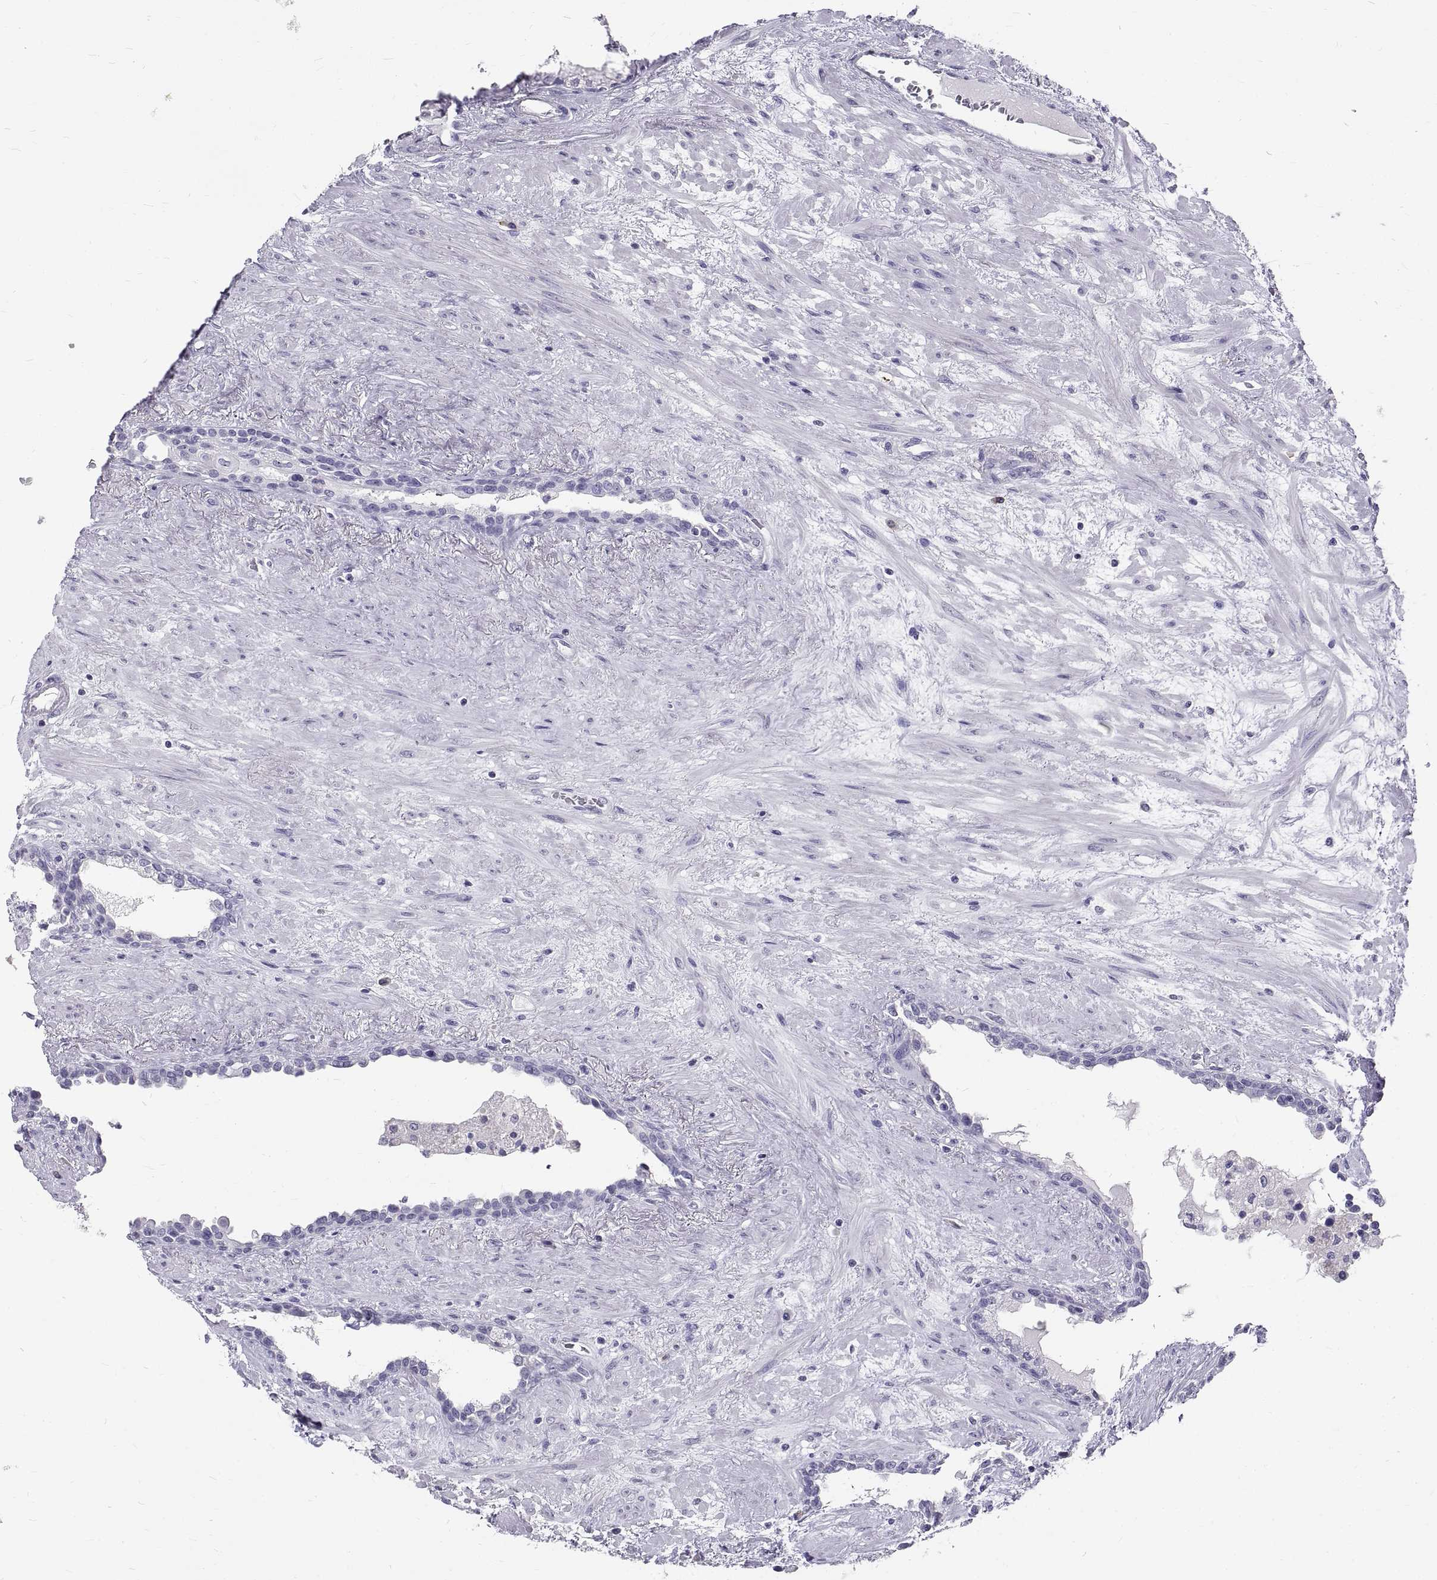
{"staining": {"intensity": "negative", "quantity": "none", "location": "none"}, "tissue": "prostate", "cell_type": "Glandular cells", "image_type": "normal", "snomed": [{"axis": "morphology", "description": "Normal tissue, NOS"}, {"axis": "topography", "description": "Prostate"}], "caption": "Glandular cells are negative for brown protein staining in unremarkable prostate. (DAB IHC with hematoxylin counter stain).", "gene": "GNG12", "patient": {"sex": "male", "age": 63}}